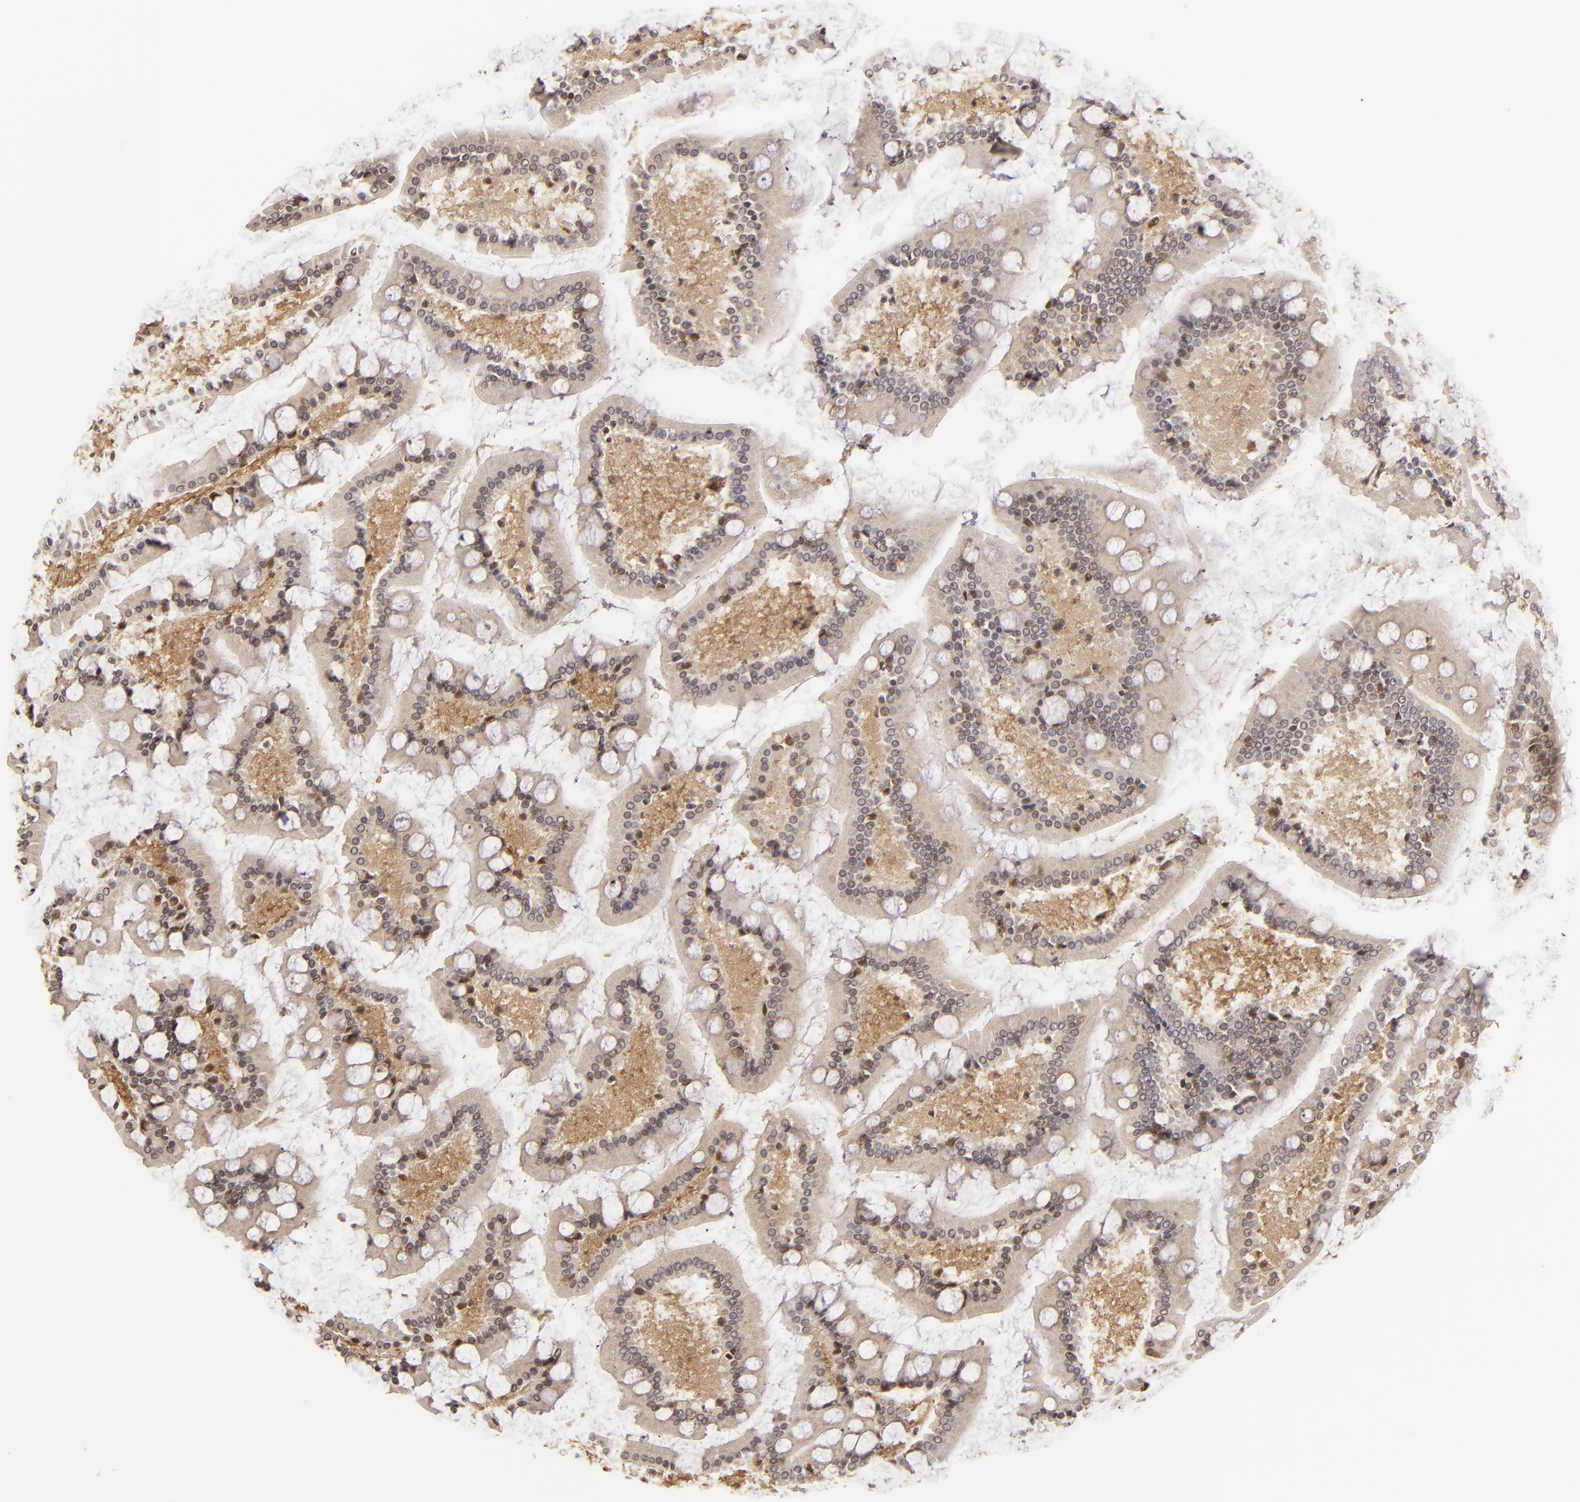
{"staining": {"intensity": "moderate", "quantity": "25%-75%", "location": "cytoplasmic/membranous"}, "tissue": "small intestine", "cell_type": "Glandular cells", "image_type": "normal", "snomed": [{"axis": "morphology", "description": "Normal tissue, NOS"}, {"axis": "topography", "description": "Small intestine"}], "caption": "This photomicrograph demonstrates normal small intestine stained with IHC to label a protein in brown. The cytoplasmic/membranous of glandular cells show moderate positivity for the protein. Nuclei are counter-stained blue.", "gene": "MAPK3", "patient": {"sex": "male", "age": 41}}